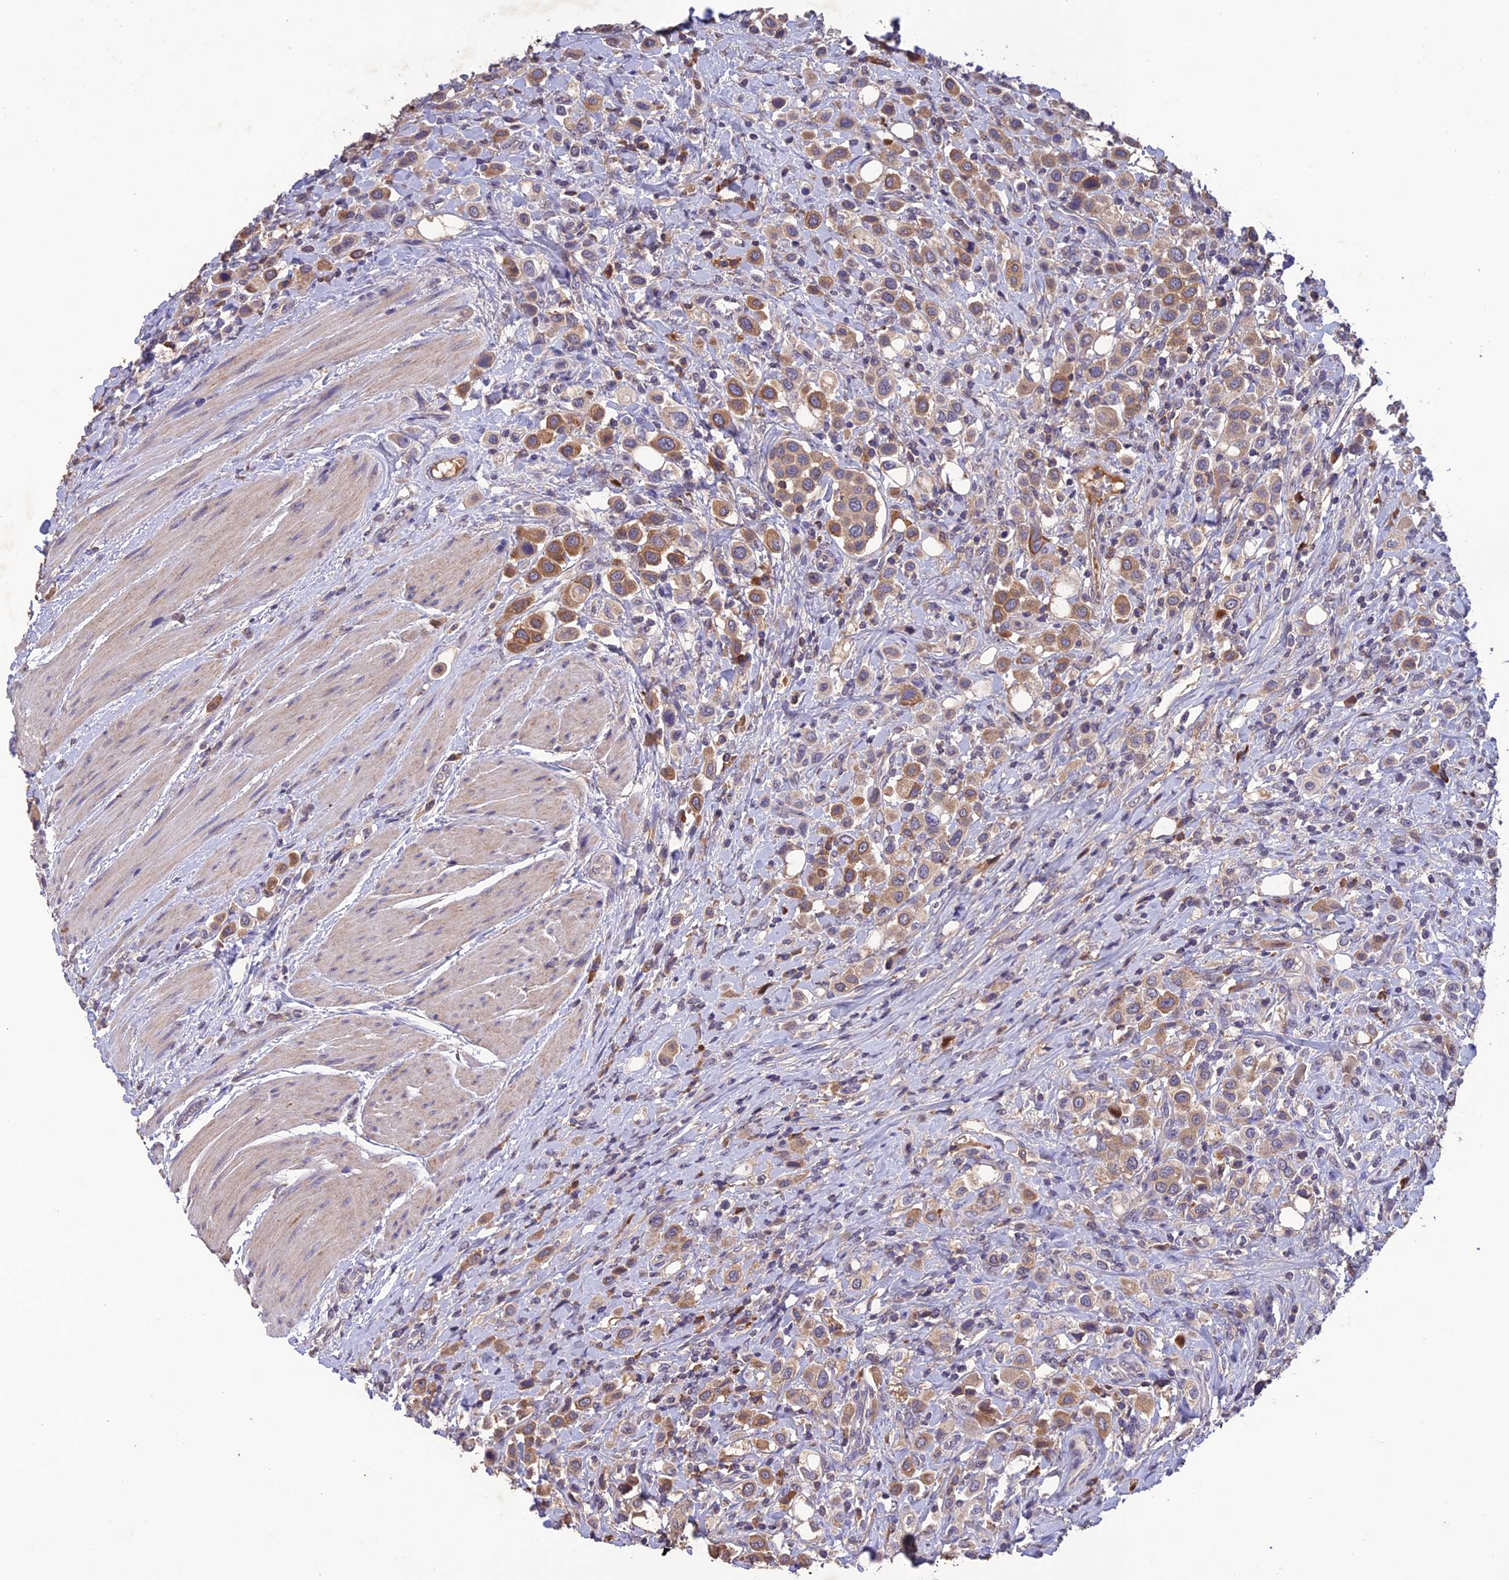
{"staining": {"intensity": "moderate", "quantity": ">75%", "location": "cytoplasmic/membranous"}, "tissue": "urothelial cancer", "cell_type": "Tumor cells", "image_type": "cancer", "snomed": [{"axis": "morphology", "description": "Urothelial carcinoma, High grade"}, {"axis": "topography", "description": "Urinary bladder"}], "caption": "Urothelial carcinoma (high-grade) stained with a protein marker exhibits moderate staining in tumor cells.", "gene": "SLC39A13", "patient": {"sex": "male", "age": 50}}